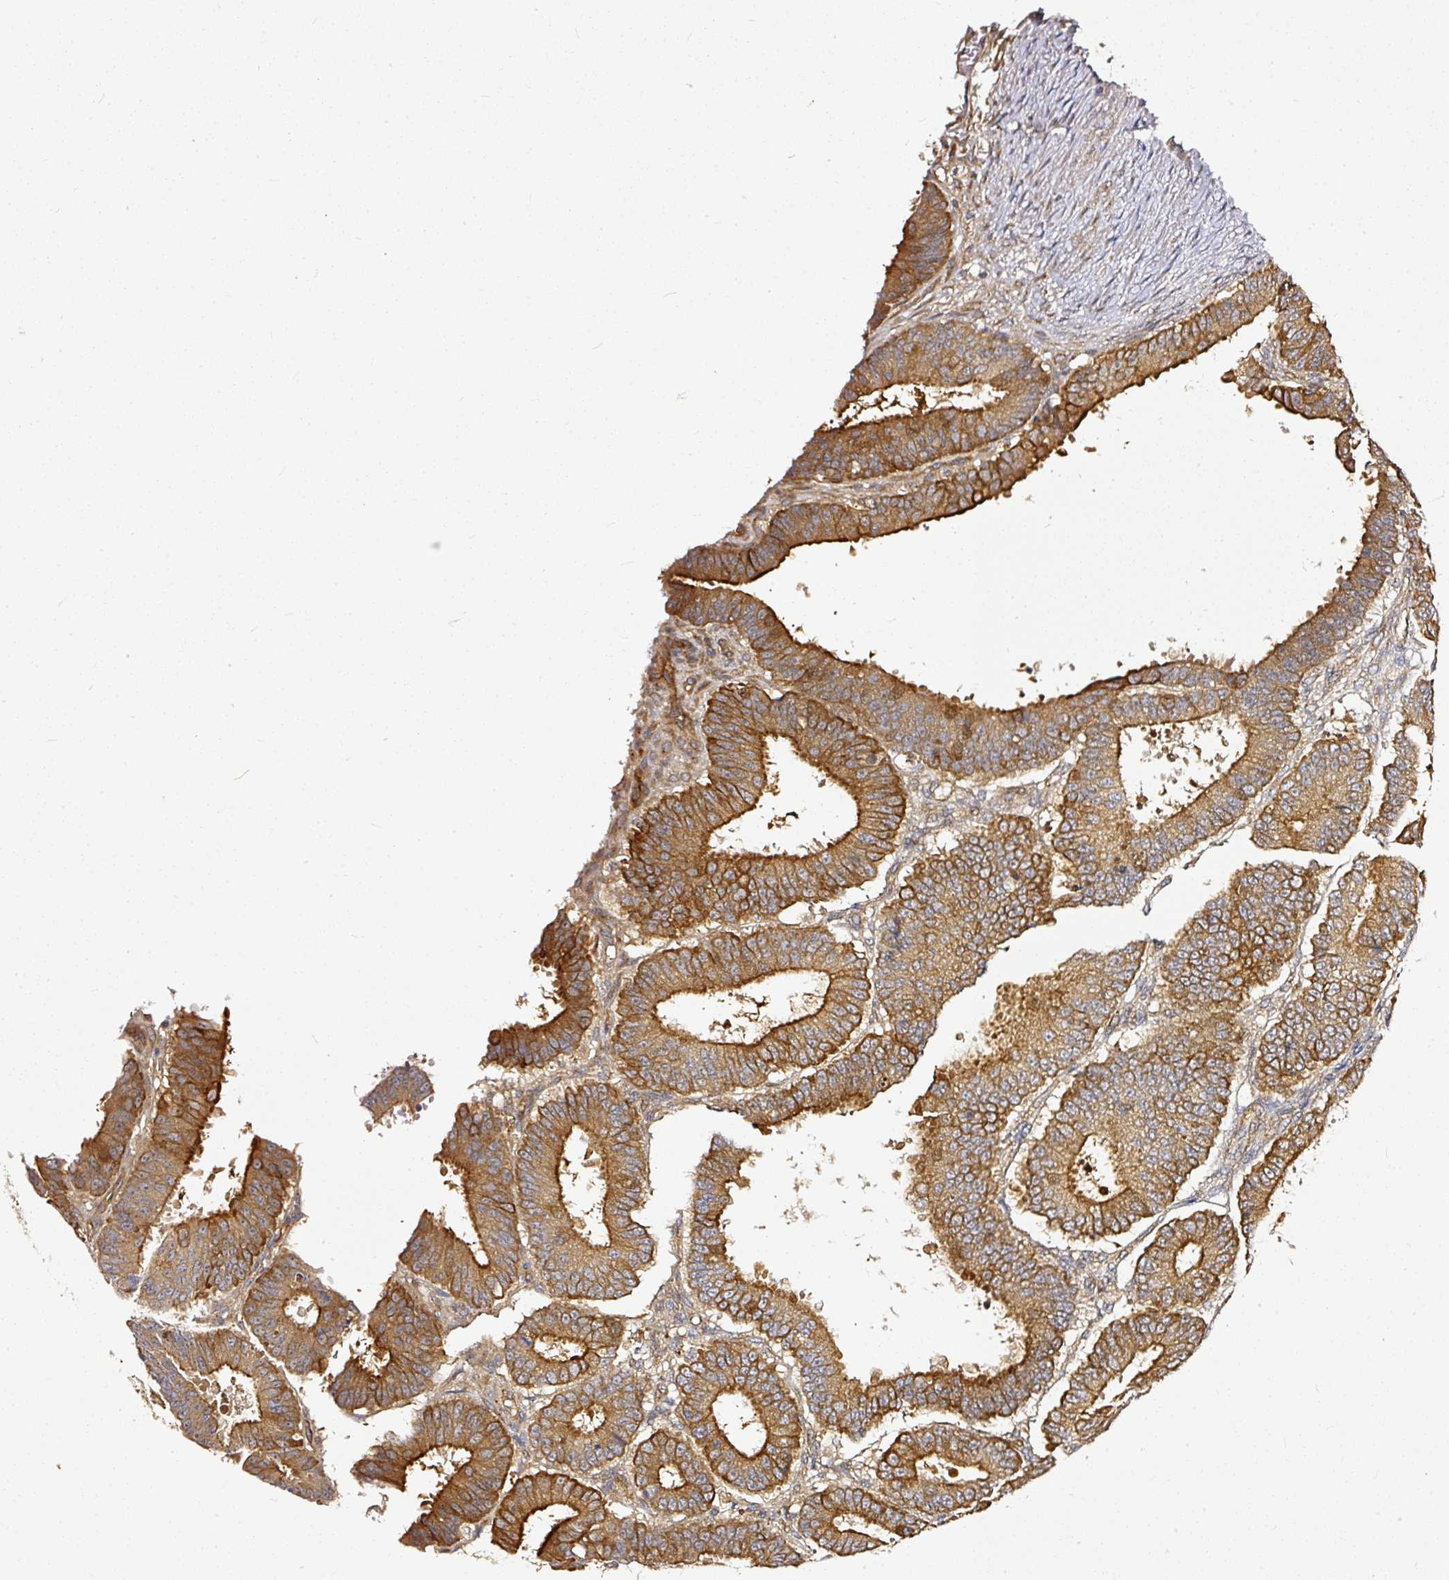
{"staining": {"intensity": "strong", "quantity": ">75%", "location": "cytoplasmic/membranous"}, "tissue": "ovarian cancer", "cell_type": "Tumor cells", "image_type": "cancer", "snomed": [{"axis": "morphology", "description": "Carcinoma, endometroid"}, {"axis": "topography", "description": "Appendix"}, {"axis": "topography", "description": "Ovary"}], "caption": "Immunohistochemistry staining of ovarian cancer, which displays high levels of strong cytoplasmic/membranous expression in approximately >75% of tumor cells indicating strong cytoplasmic/membranous protein expression. The staining was performed using DAB (brown) for protein detection and nuclei were counterstained in hematoxylin (blue).", "gene": "MIF4GD", "patient": {"sex": "female", "age": 42}}